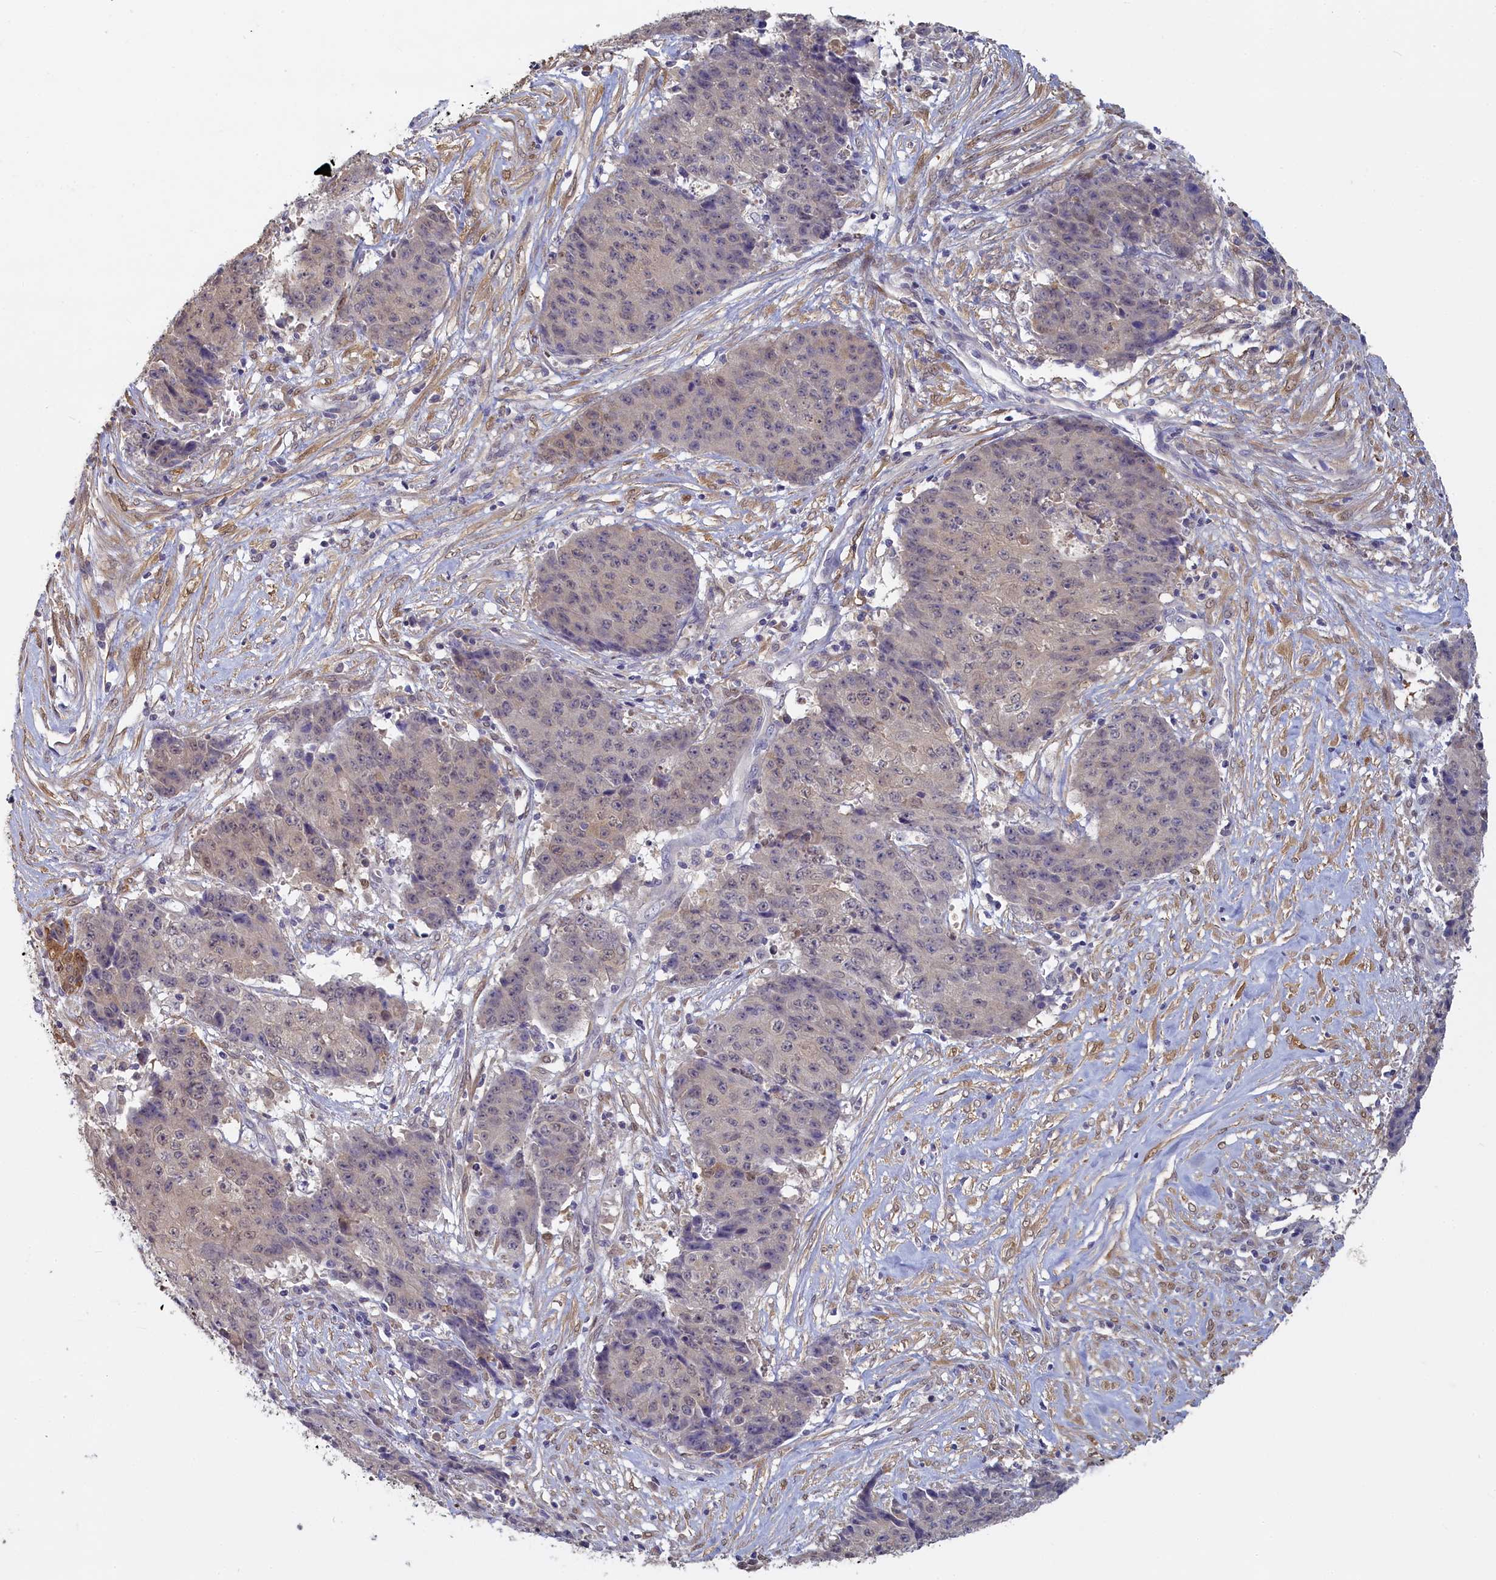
{"staining": {"intensity": "weak", "quantity": "<25%", "location": "cytoplasmic/membranous,nuclear"}, "tissue": "ovarian cancer", "cell_type": "Tumor cells", "image_type": "cancer", "snomed": [{"axis": "morphology", "description": "Carcinoma, endometroid"}, {"axis": "topography", "description": "Ovary"}], "caption": "An immunohistochemistry photomicrograph of ovarian cancer is shown. There is no staining in tumor cells of ovarian cancer.", "gene": "UCHL3", "patient": {"sex": "female", "age": 42}}